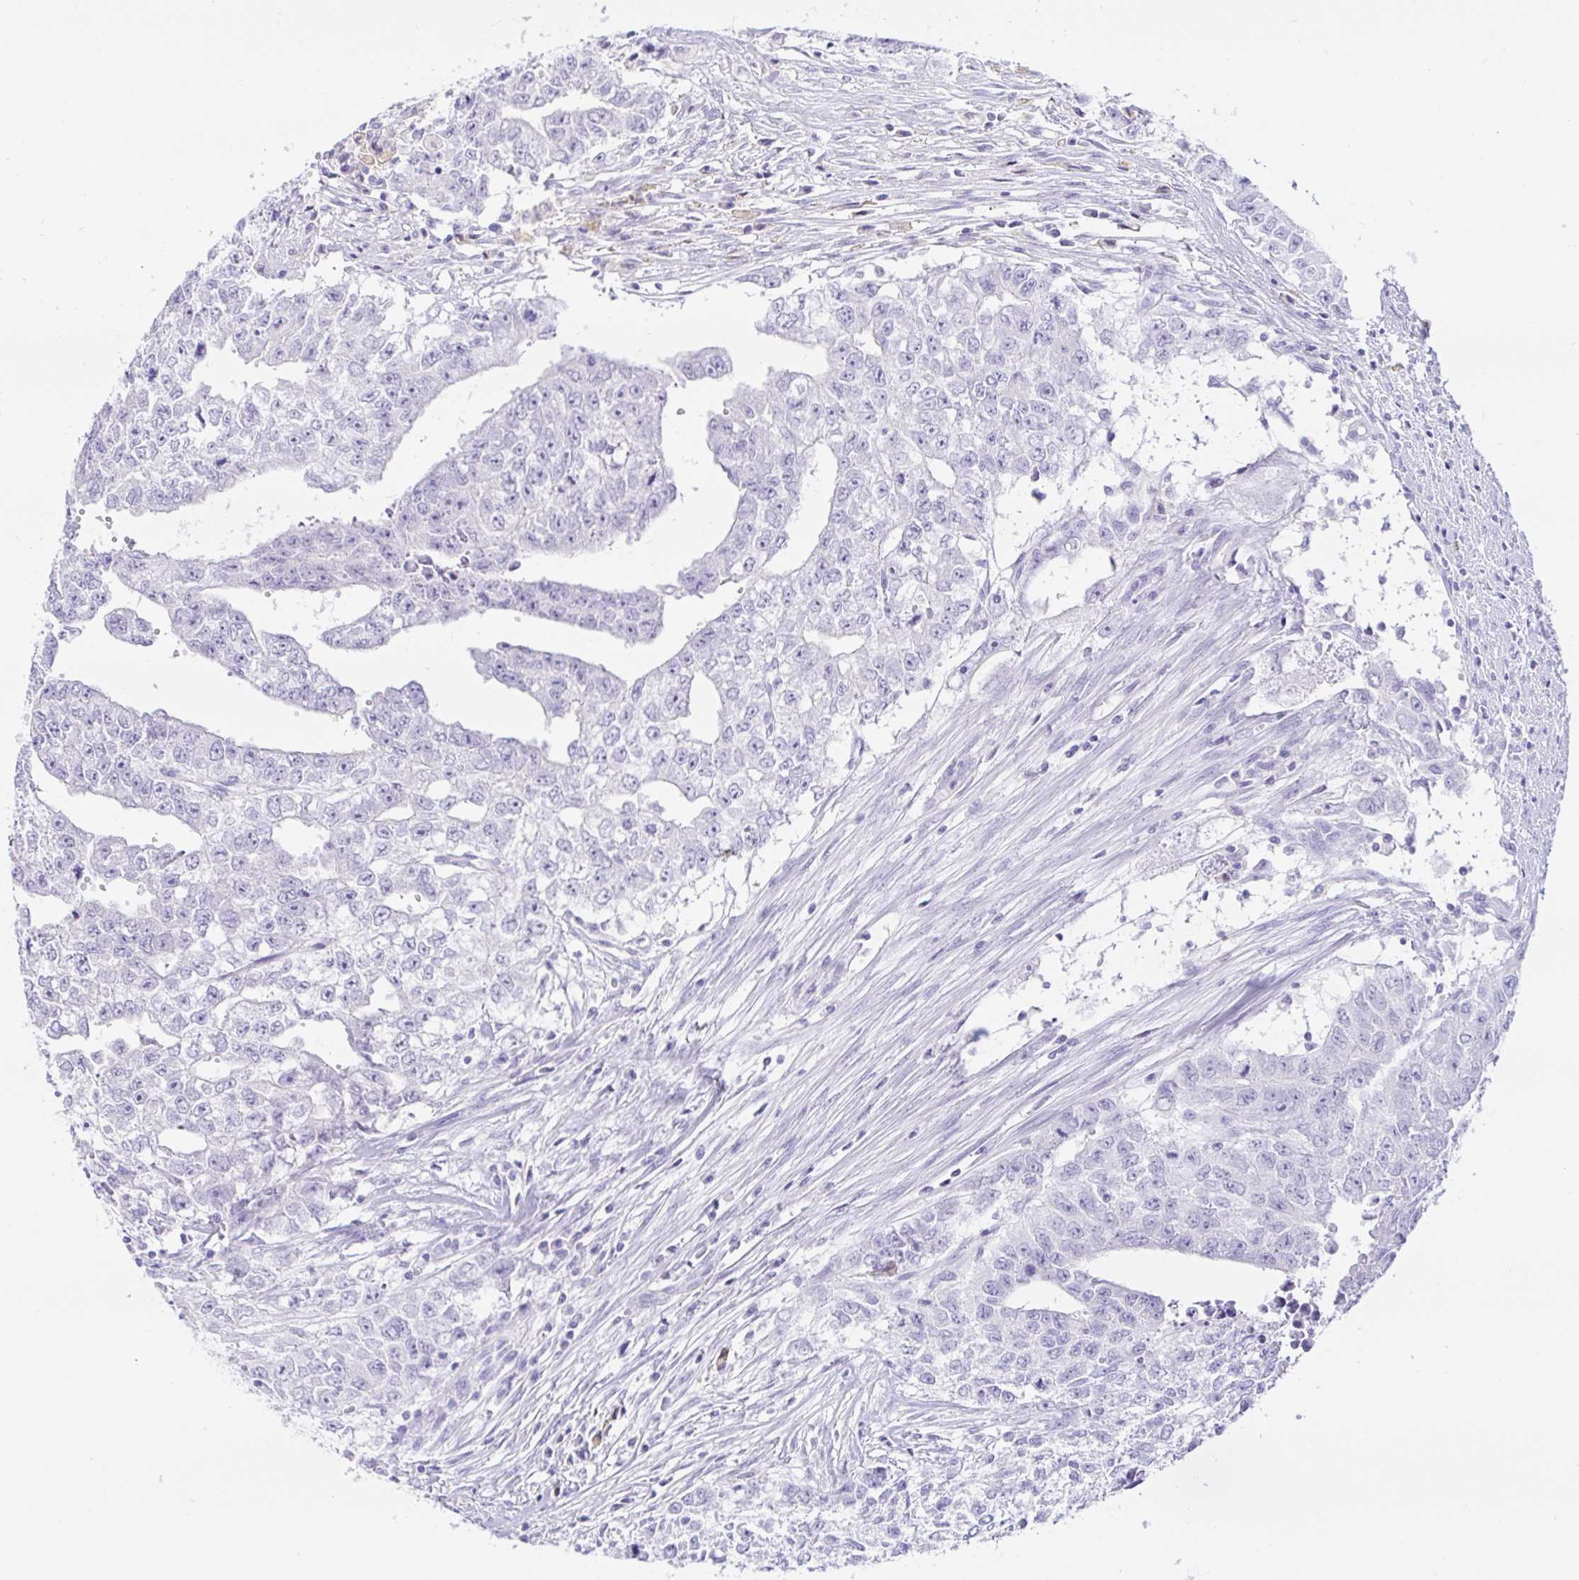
{"staining": {"intensity": "negative", "quantity": "none", "location": "none"}, "tissue": "testis cancer", "cell_type": "Tumor cells", "image_type": "cancer", "snomed": [{"axis": "morphology", "description": "Carcinoma, Embryonal, NOS"}, {"axis": "morphology", "description": "Teratoma, malignant, NOS"}, {"axis": "topography", "description": "Testis"}], "caption": "An immunohistochemistry (IHC) photomicrograph of testis cancer (teratoma (malignant)) is shown. There is no staining in tumor cells of testis cancer (teratoma (malignant)).", "gene": "PAX8", "patient": {"sex": "male", "age": 24}}